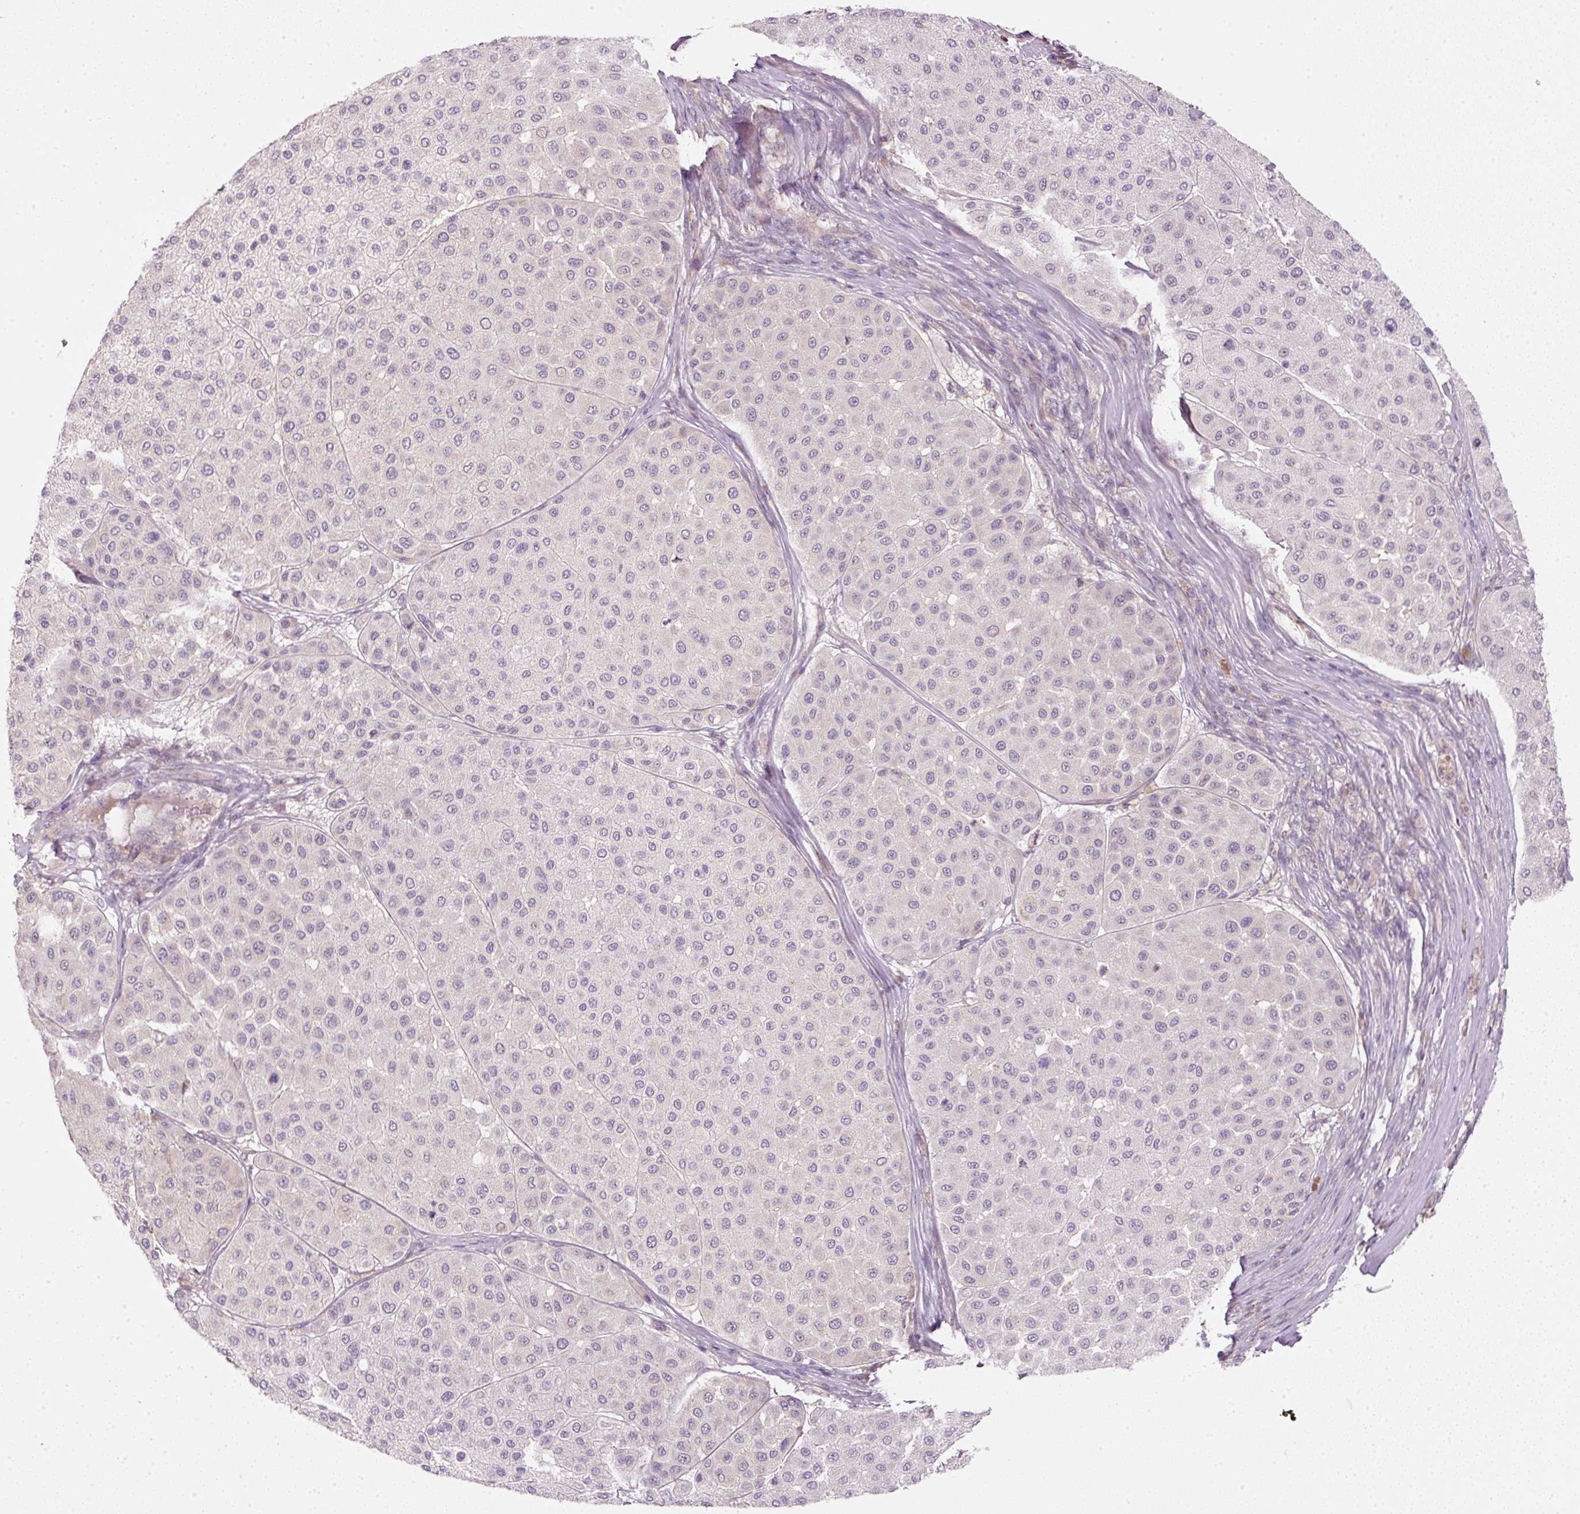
{"staining": {"intensity": "negative", "quantity": "none", "location": "none"}, "tissue": "melanoma", "cell_type": "Tumor cells", "image_type": "cancer", "snomed": [{"axis": "morphology", "description": "Malignant melanoma, Metastatic site"}, {"axis": "topography", "description": "Smooth muscle"}], "caption": "Malignant melanoma (metastatic site) was stained to show a protein in brown. There is no significant staining in tumor cells. Nuclei are stained in blue.", "gene": "CTTNBP2", "patient": {"sex": "male", "age": 41}}